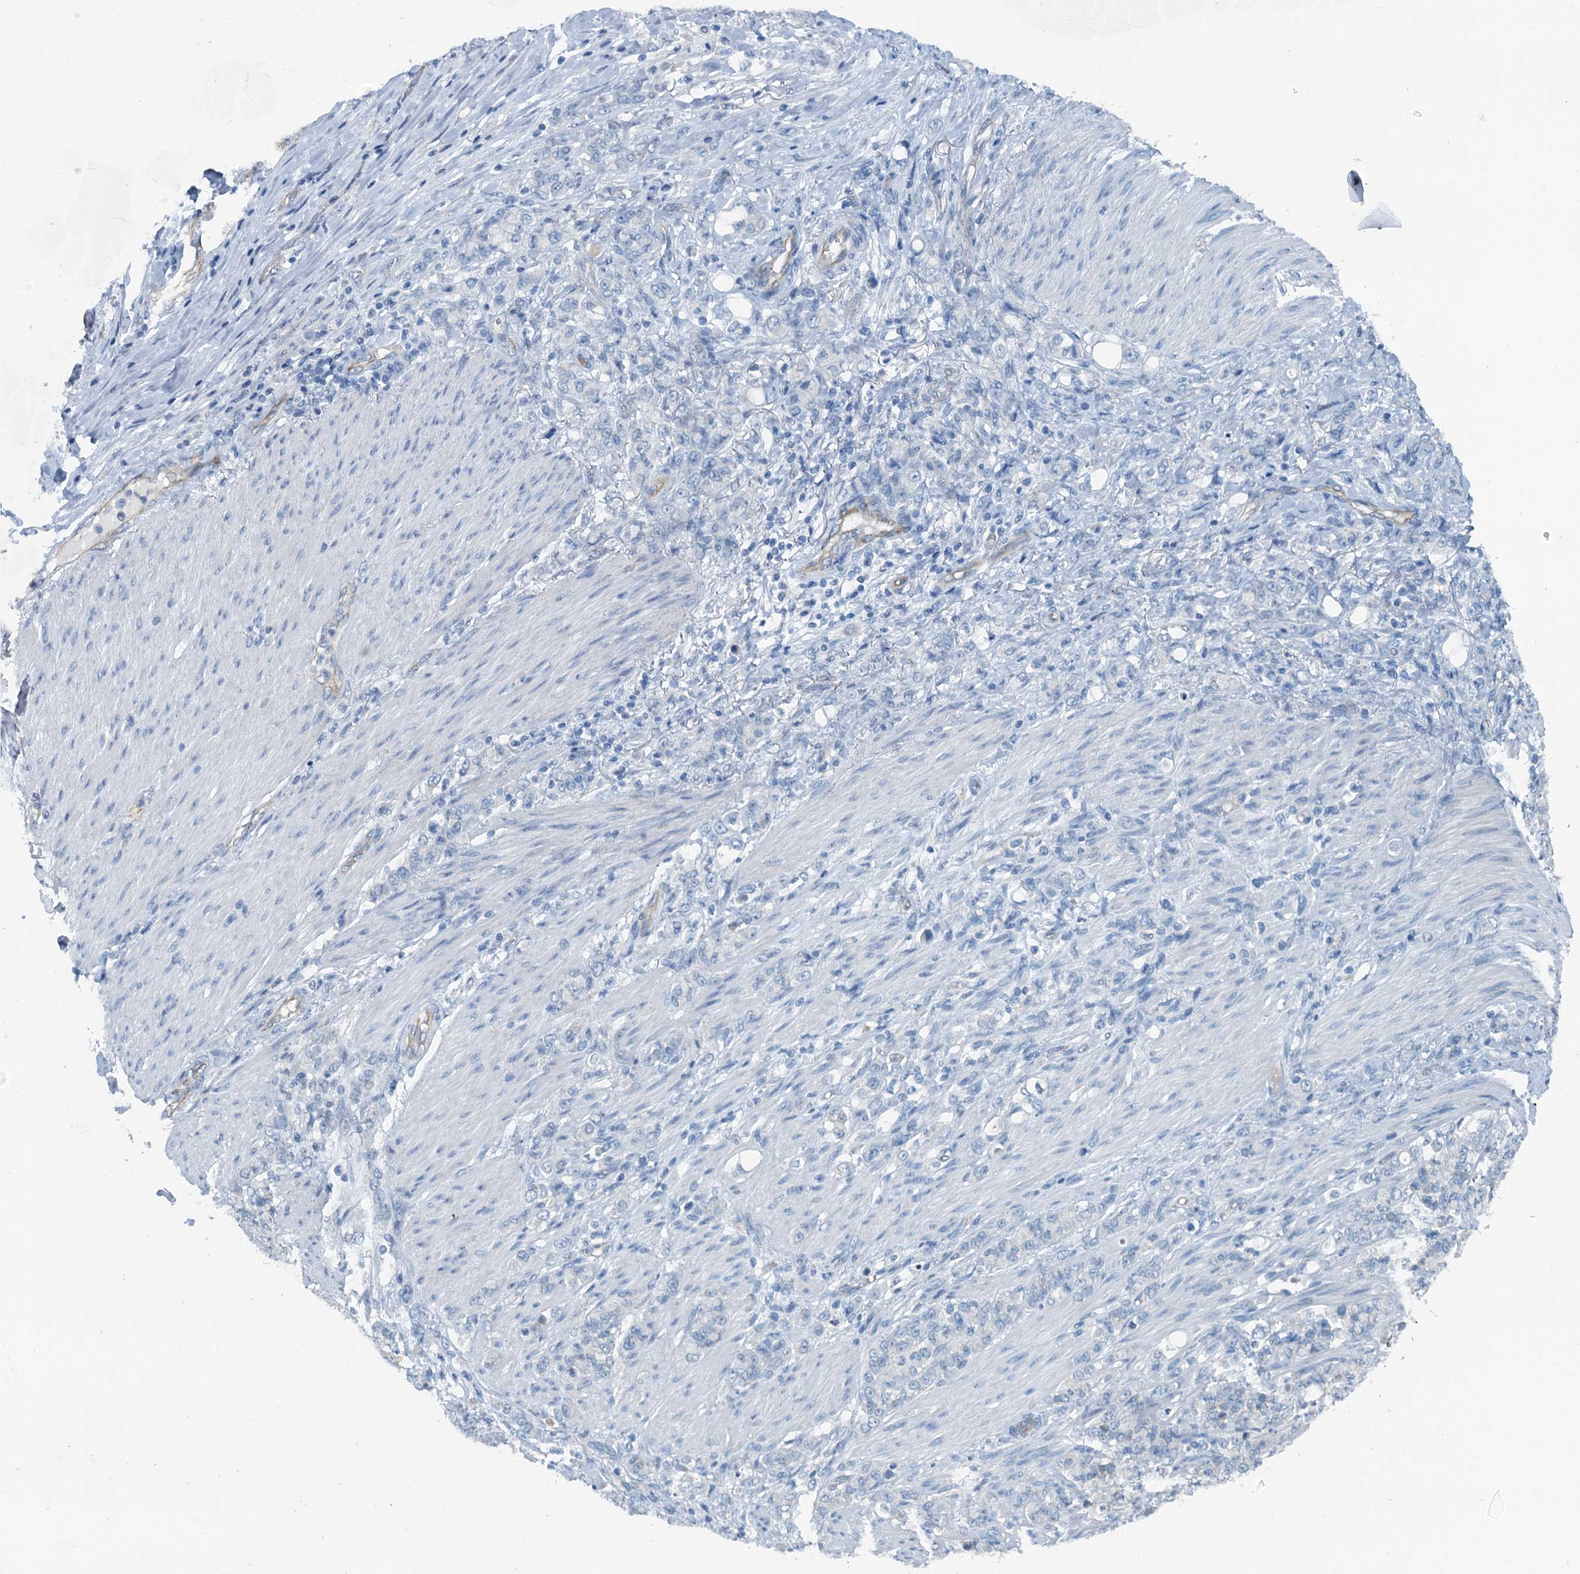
{"staining": {"intensity": "negative", "quantity": "none", "location": "none"}, "tissue": "stomach cancer", "cell_type": "Tumor cells", "image_type": "cancer", "snomed": [{"axis": "morphology", "description": "Adenocarcinoma, NOS"}, {"axis": "topography", "description": "Stomach"}], "caption": "Tumor cells show no significant protein positivity in adenocarcinoma (stomach). The staining is performed using DAB brown chromogen with nuclei counter-stained in using hematoxylin.", "gene": "GFOD2", "patient": {"sex": "female", "age": 79}}